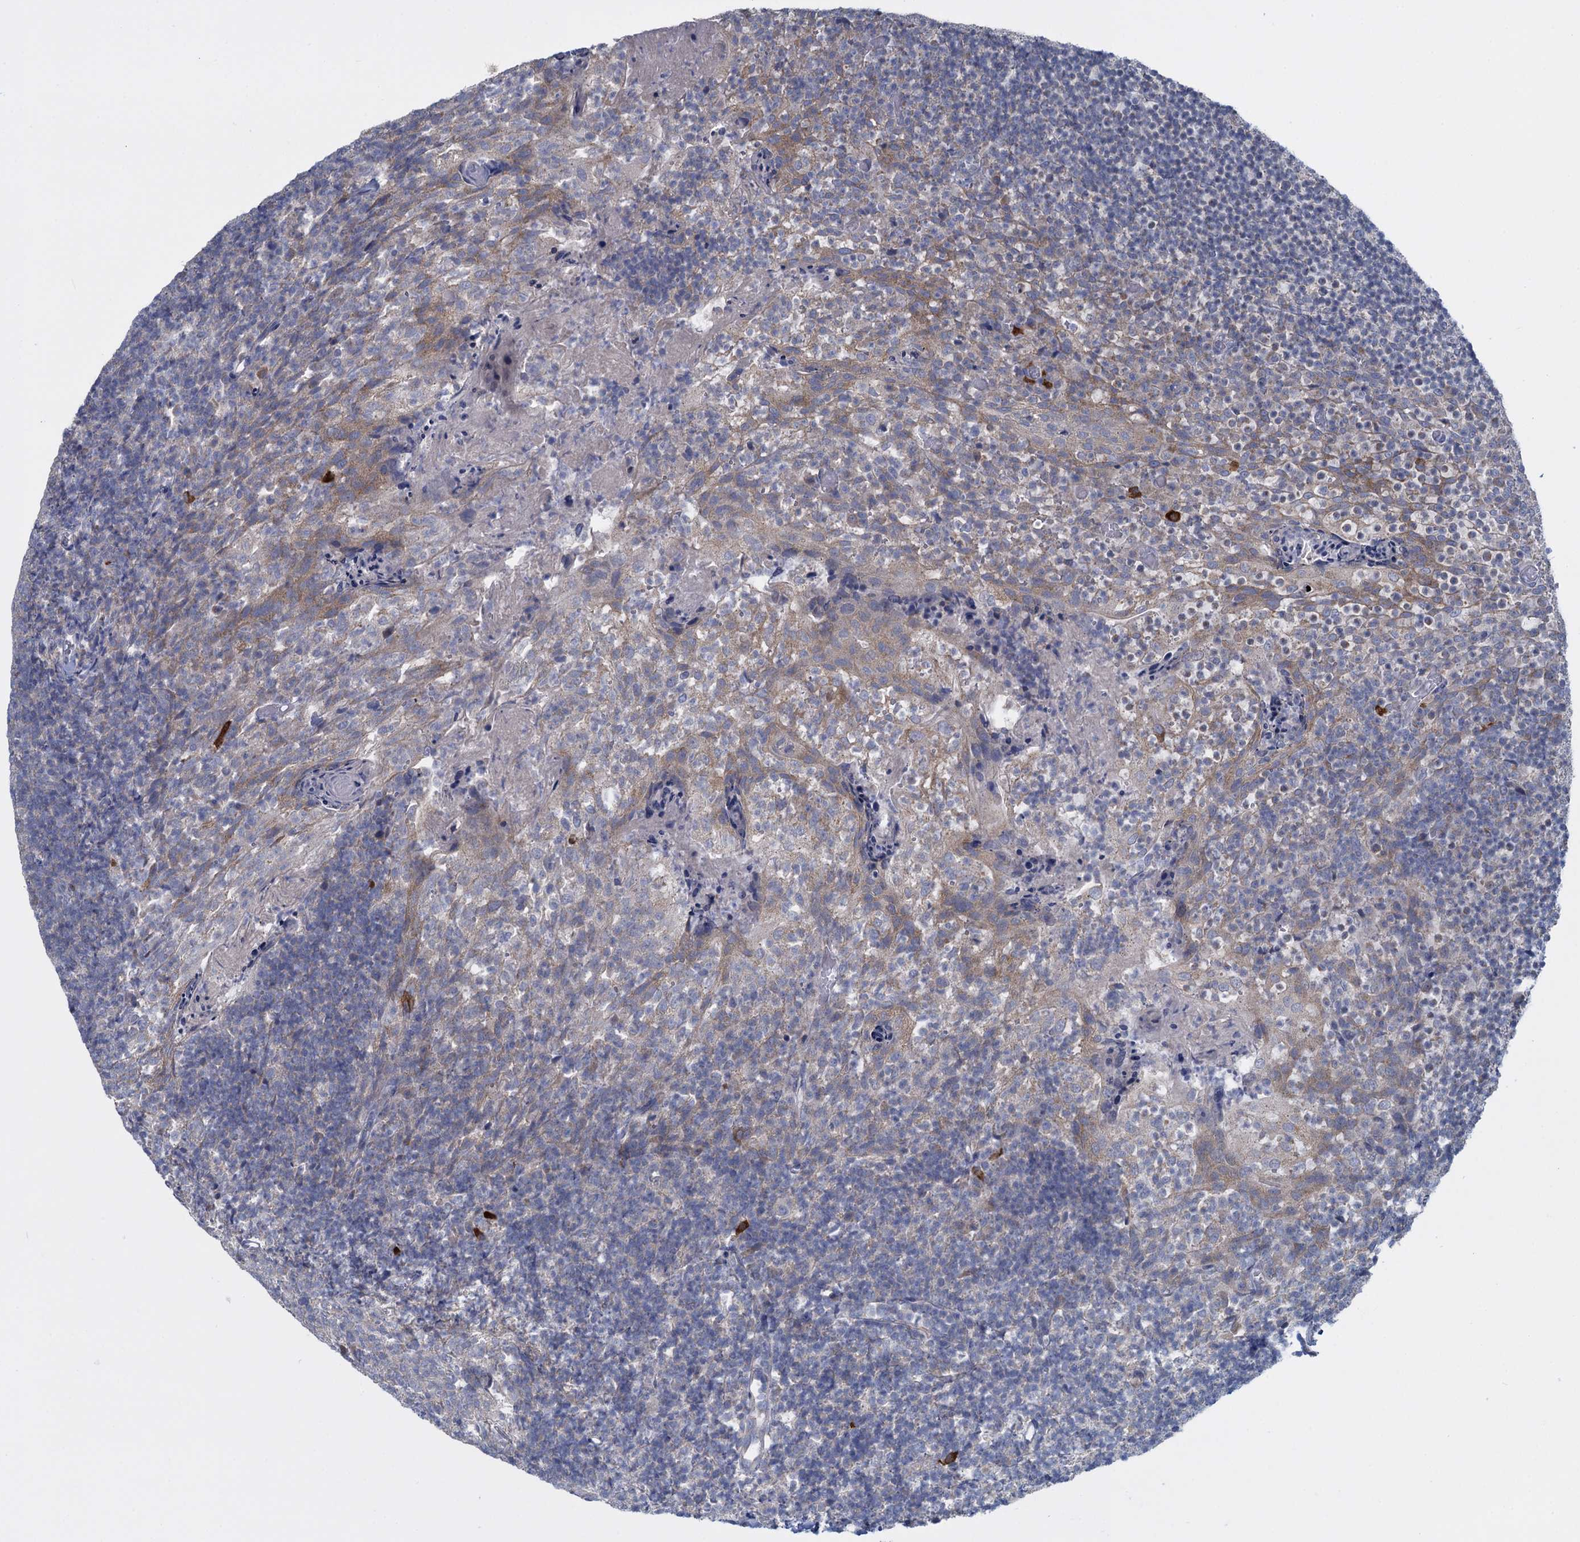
{"staining": {"intensity": "negative", "quantity": "none", "location": "none"}, "tissue": "tonsil", "cell_type": "Germinal center cells", "image_type": "normal", "snomed": [{"axis": "morphology", "description": "Normal tissue, NOS"}, {"axis": "topography", "description": "Tonsil"}], "caption": "Immunohistochemistry (IHC) micrograph of unremarkable tonsil: tonsil stained with DAB displays no significant protein positivity in germinal center cells.", "gene": "GSTM2", "patient": {"sex": "female", "age": 10}}